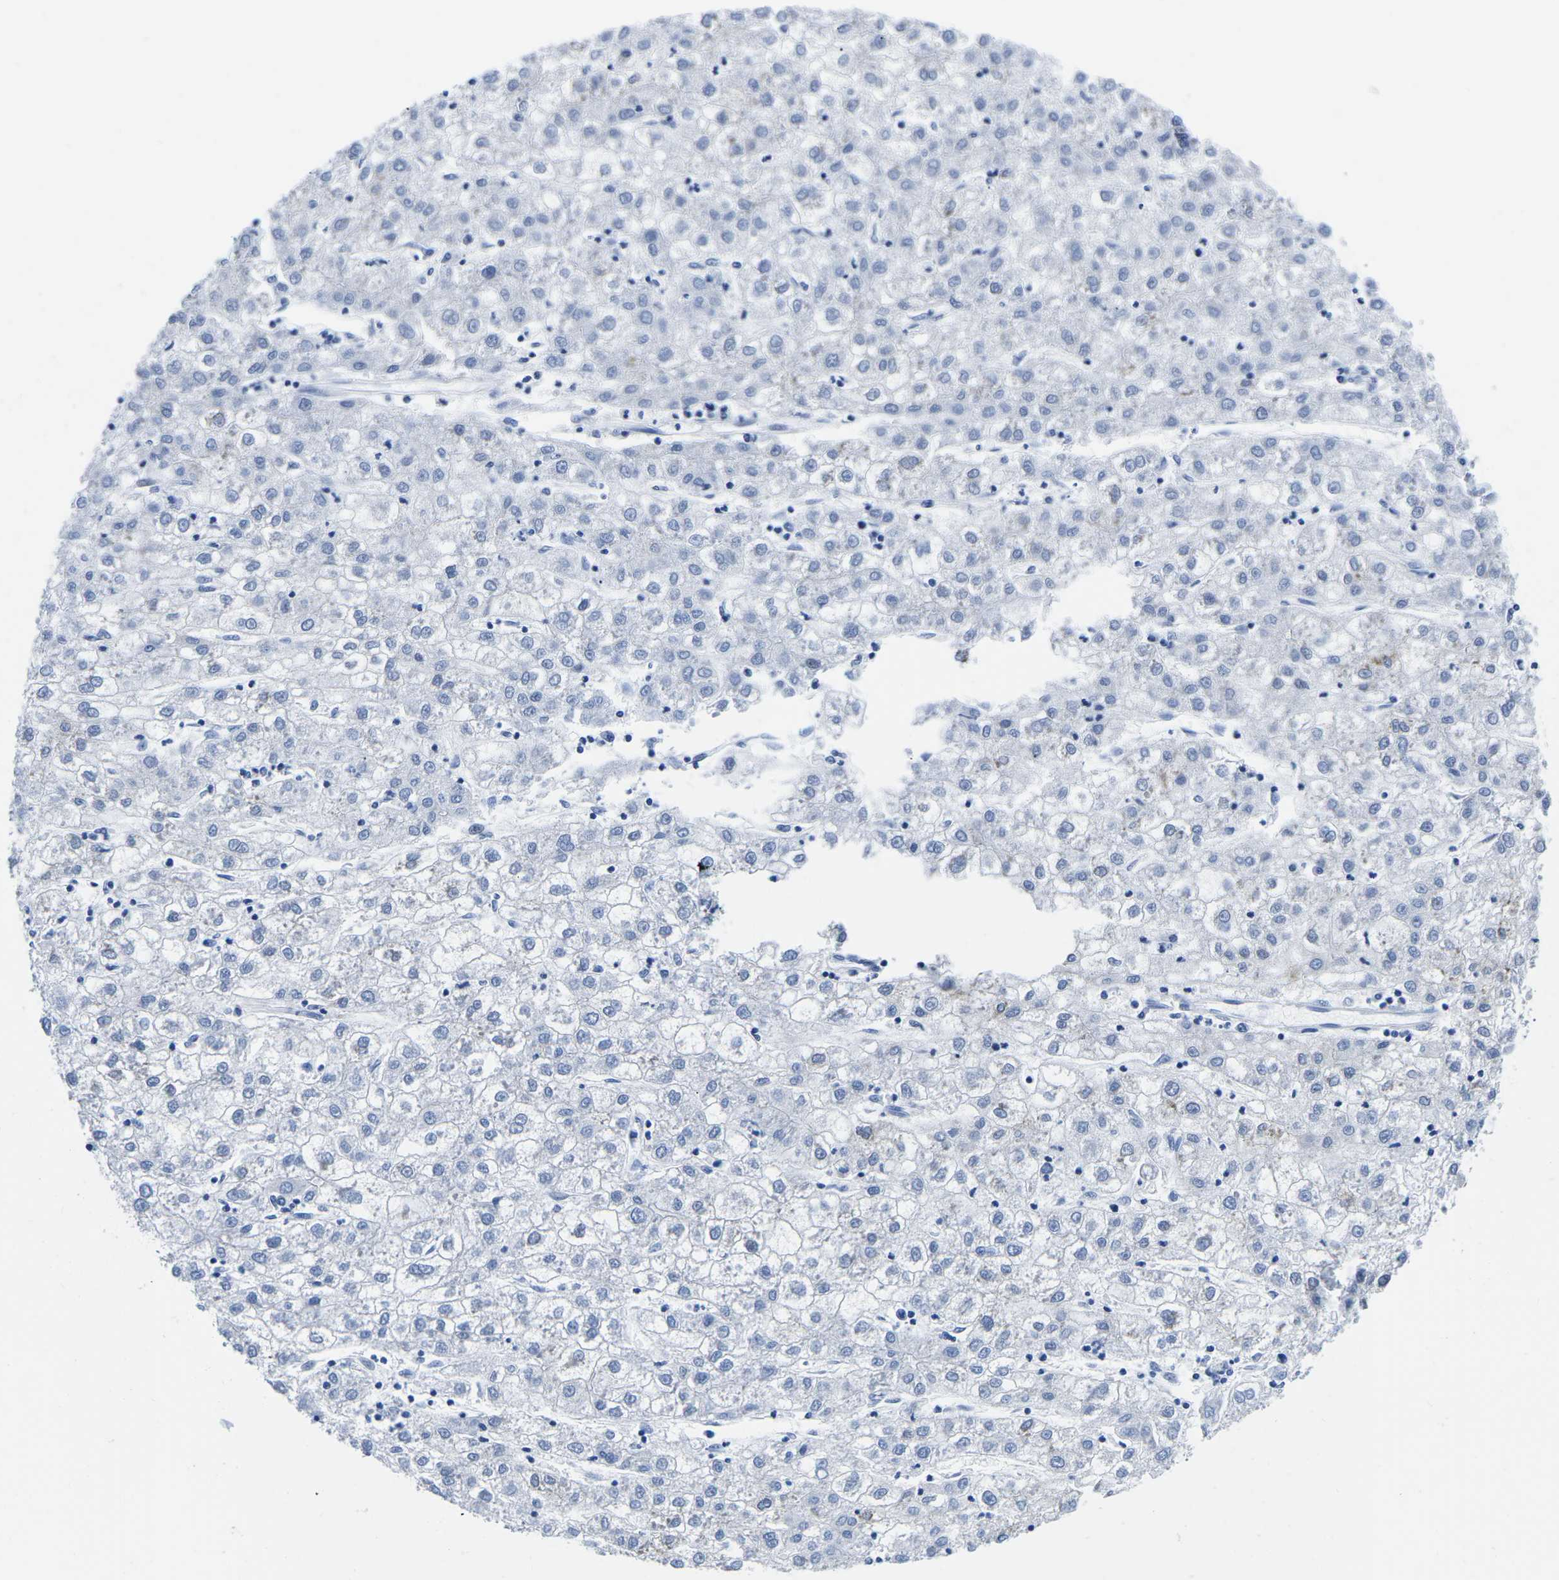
{"staining": {"intensity": "negative", "quantity": "none", "location": "none"}, "tissue": "liver cancer", "cell_type": "Tumor cells", "image_type": "cancer", "snomed": [{"axis": "morphology", "description": "Carcinoma, Hepatocellular, NOS"}, {"axis": "topography", "description": "Liver"}], "caption": "The micrograph shows no staining of tumor cells in hepatocellular carcinoma (liver).", "gene": "CYP1A2", "patient": {"sex": "male", "age": 72}}